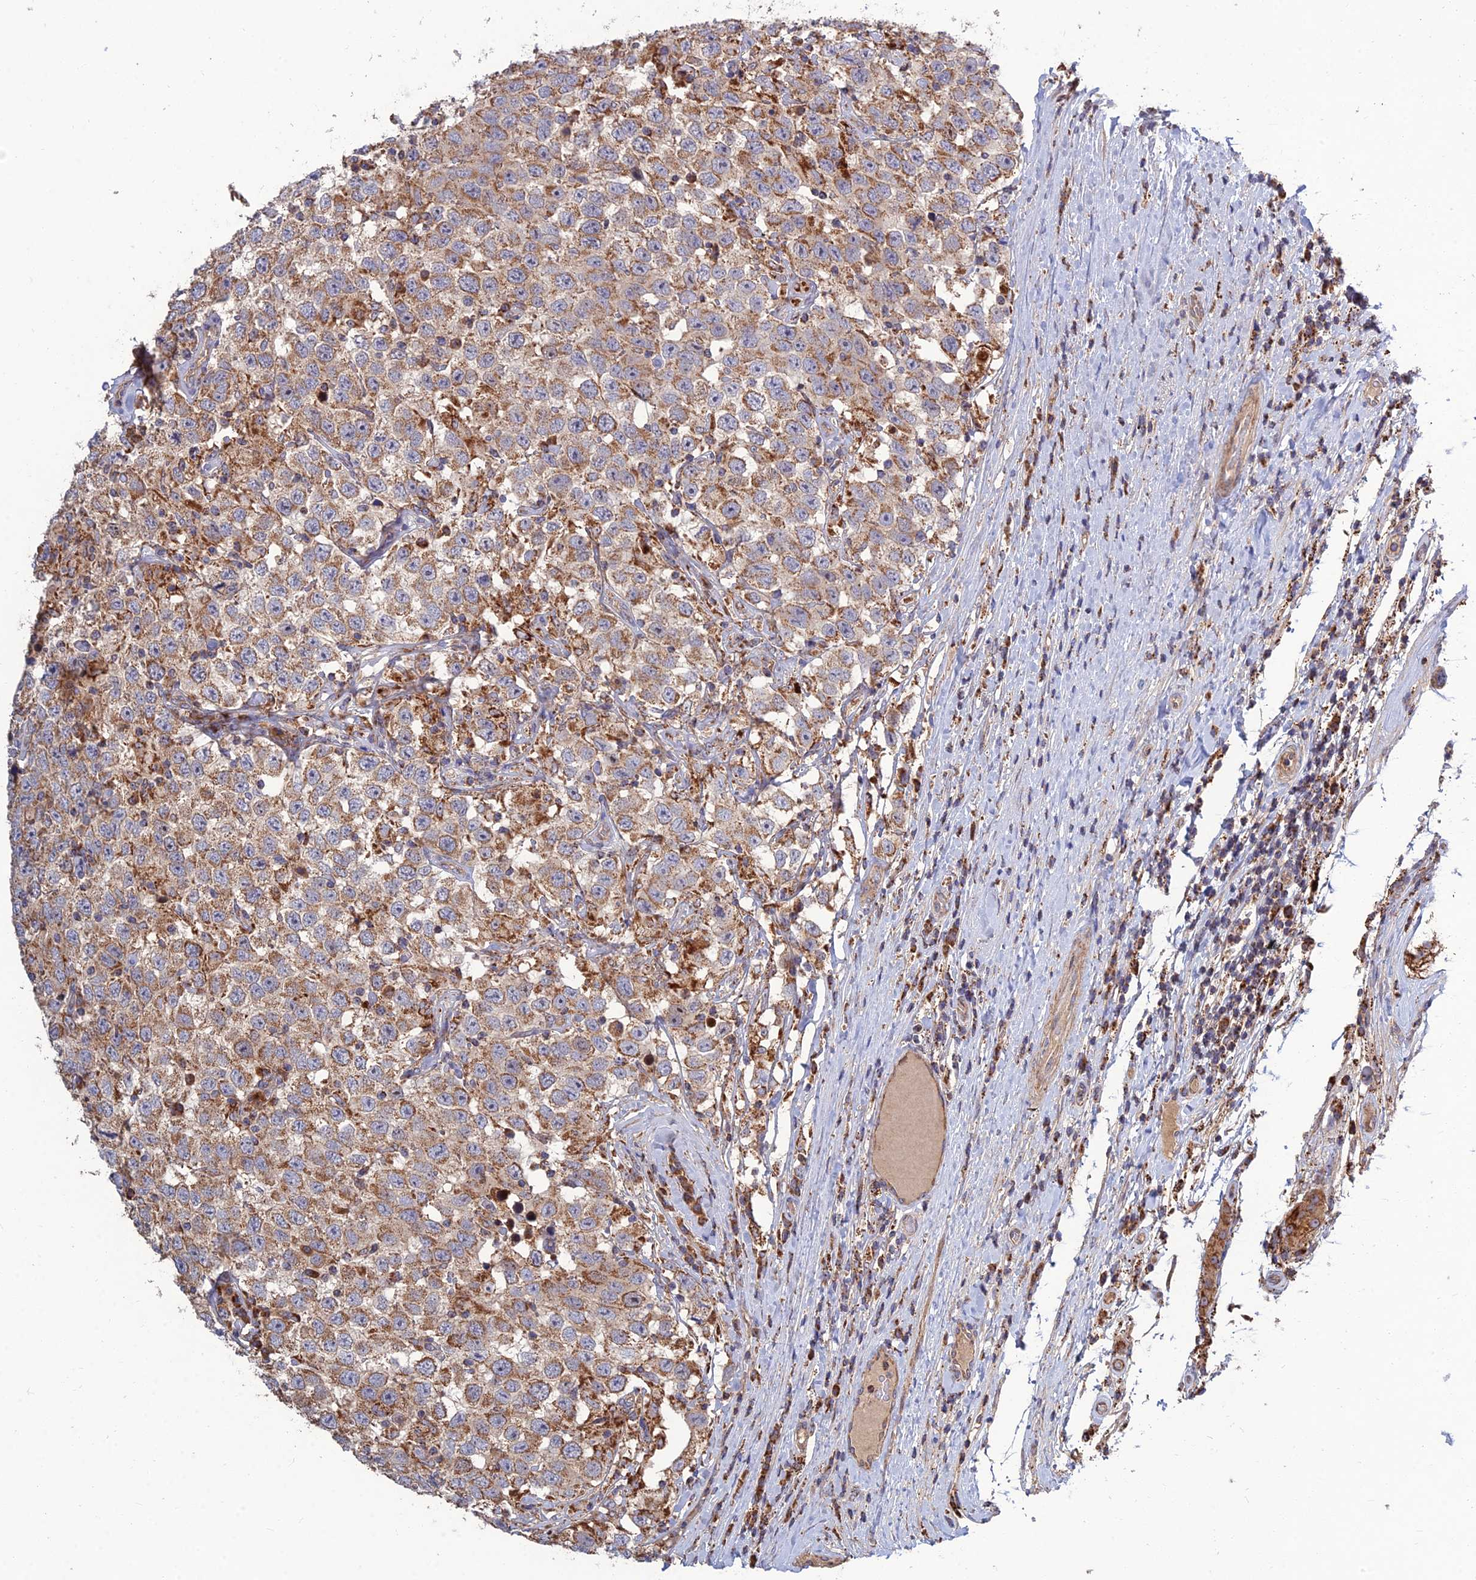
{"staining": {"intensity": "moderate", "quantity": ">75%", "location": "cytoplasmic/membranous"}, "tissue": "testis cancer", "cell_type": "Tumor cells", "image_type": "cancer", "snomed": [{"axis": "morphology", "description": "Seminoma, NOS"}, {"axis": "topography", "description": "Testis"}], "caption": "Protein expression analysis of seminoma (testis) shows moderate cytoplasmic/membranous expression in about >75% of tumor cells. (Stains: DAB in brown, nuclei in blue, Microscopy: brightfield microscopy at high magnification).", "gene": "RIC8B", "patient": {"sex": "male", "age": 41}}